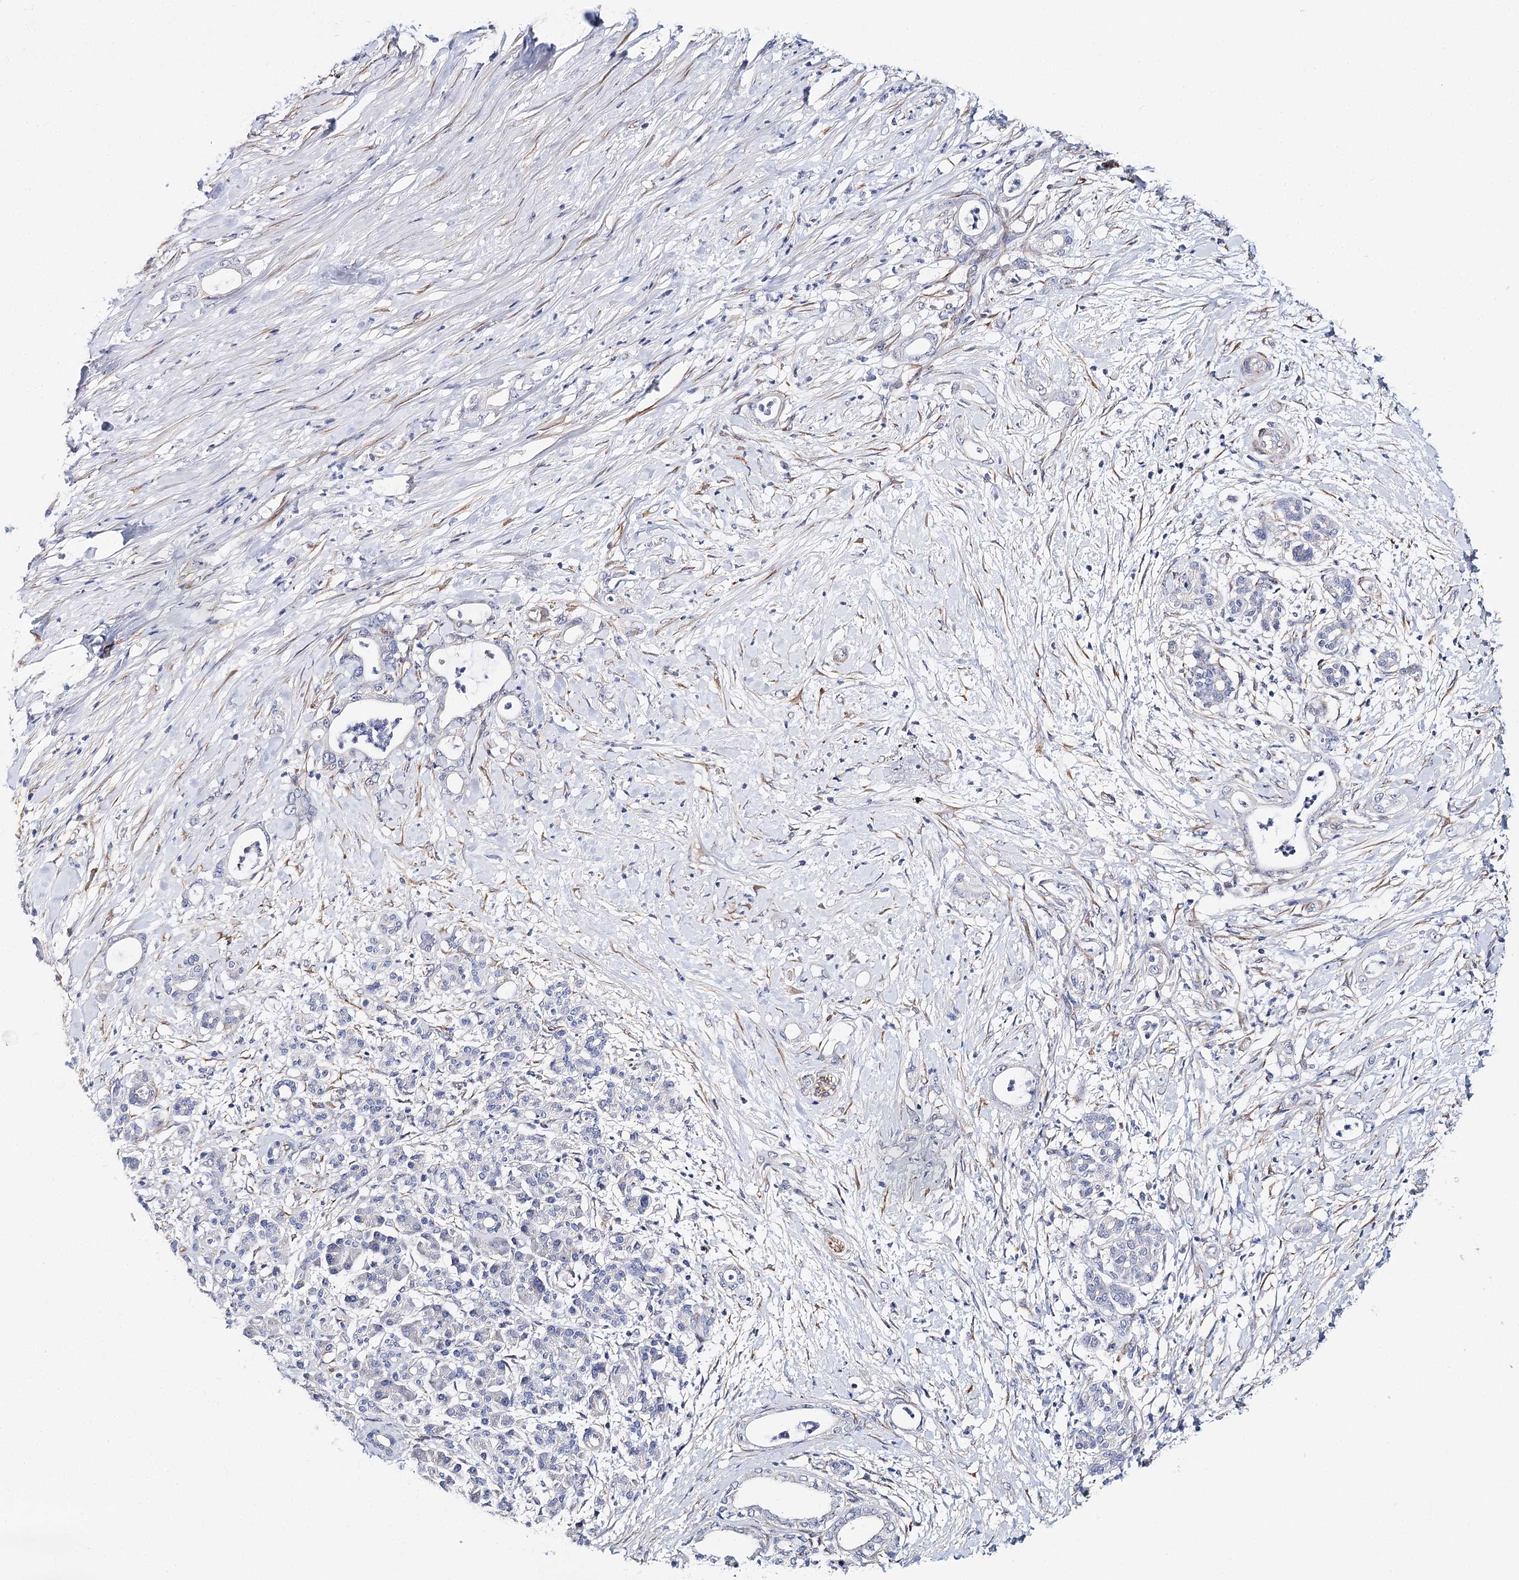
{"staining": {"intensity": "negative", "quantity": "none", "location": "none"}, "tissue": "pancreatic cancer", "cell_type": "Tumor cells", "image_type": "cancer", "snomed": [{"axis": "morphology", "description": "Adenocarcinoma, NOS"}, {"axis": "topography", "description": "Pancreas"}], "caption": "This is an immunohistochemistry (IHC) image of human adenocarcinoma (pancreatic). There is no positivity in tumor cells.", "gene": "TEX12", "patient": {"sex": "female", "age": 55}}